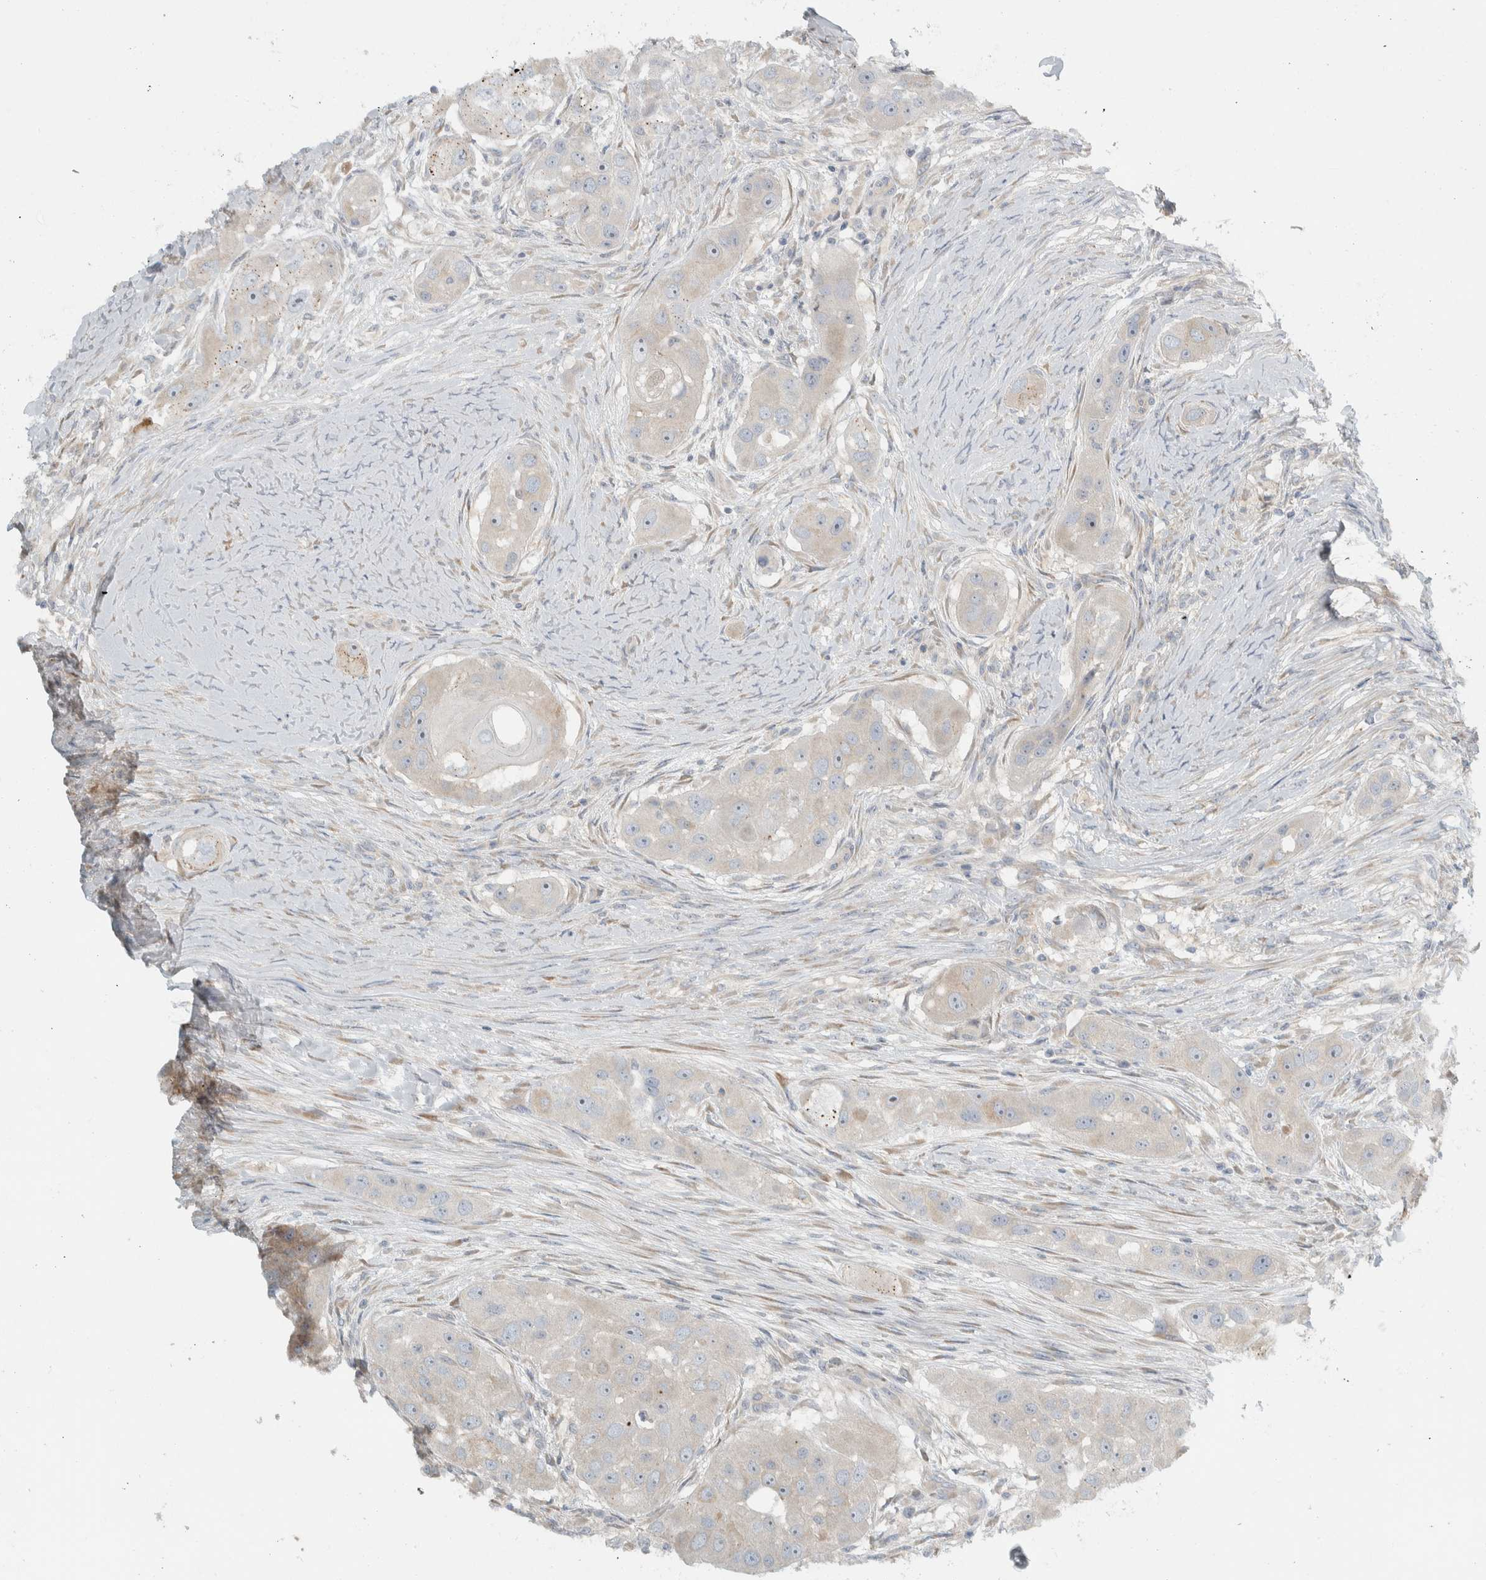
{"staining": {"intensity": "negative", "quantity": "none", "location": "none"}, "tissue": "head and neck cancer", "cell_type": "Tumor cells", "image_type": "cancer", "snomed": [{"axis": "morphology", "description": "Normal tissue, NOS"}, {"axis": "morphology", "description": "Squamous cell carcinoma, NOS"}, {"axis": "topography", "description": "Skeletal muscle"}, {"axis": "topography", "description": "Head-Neck"}], "caption": "This is an immunohistochemistry (IHC) micrograph of human head and neck cancer. There is no staining in tumor cells.", "gene": "HGS", "patient": {"sex": "male", "age": 51}}